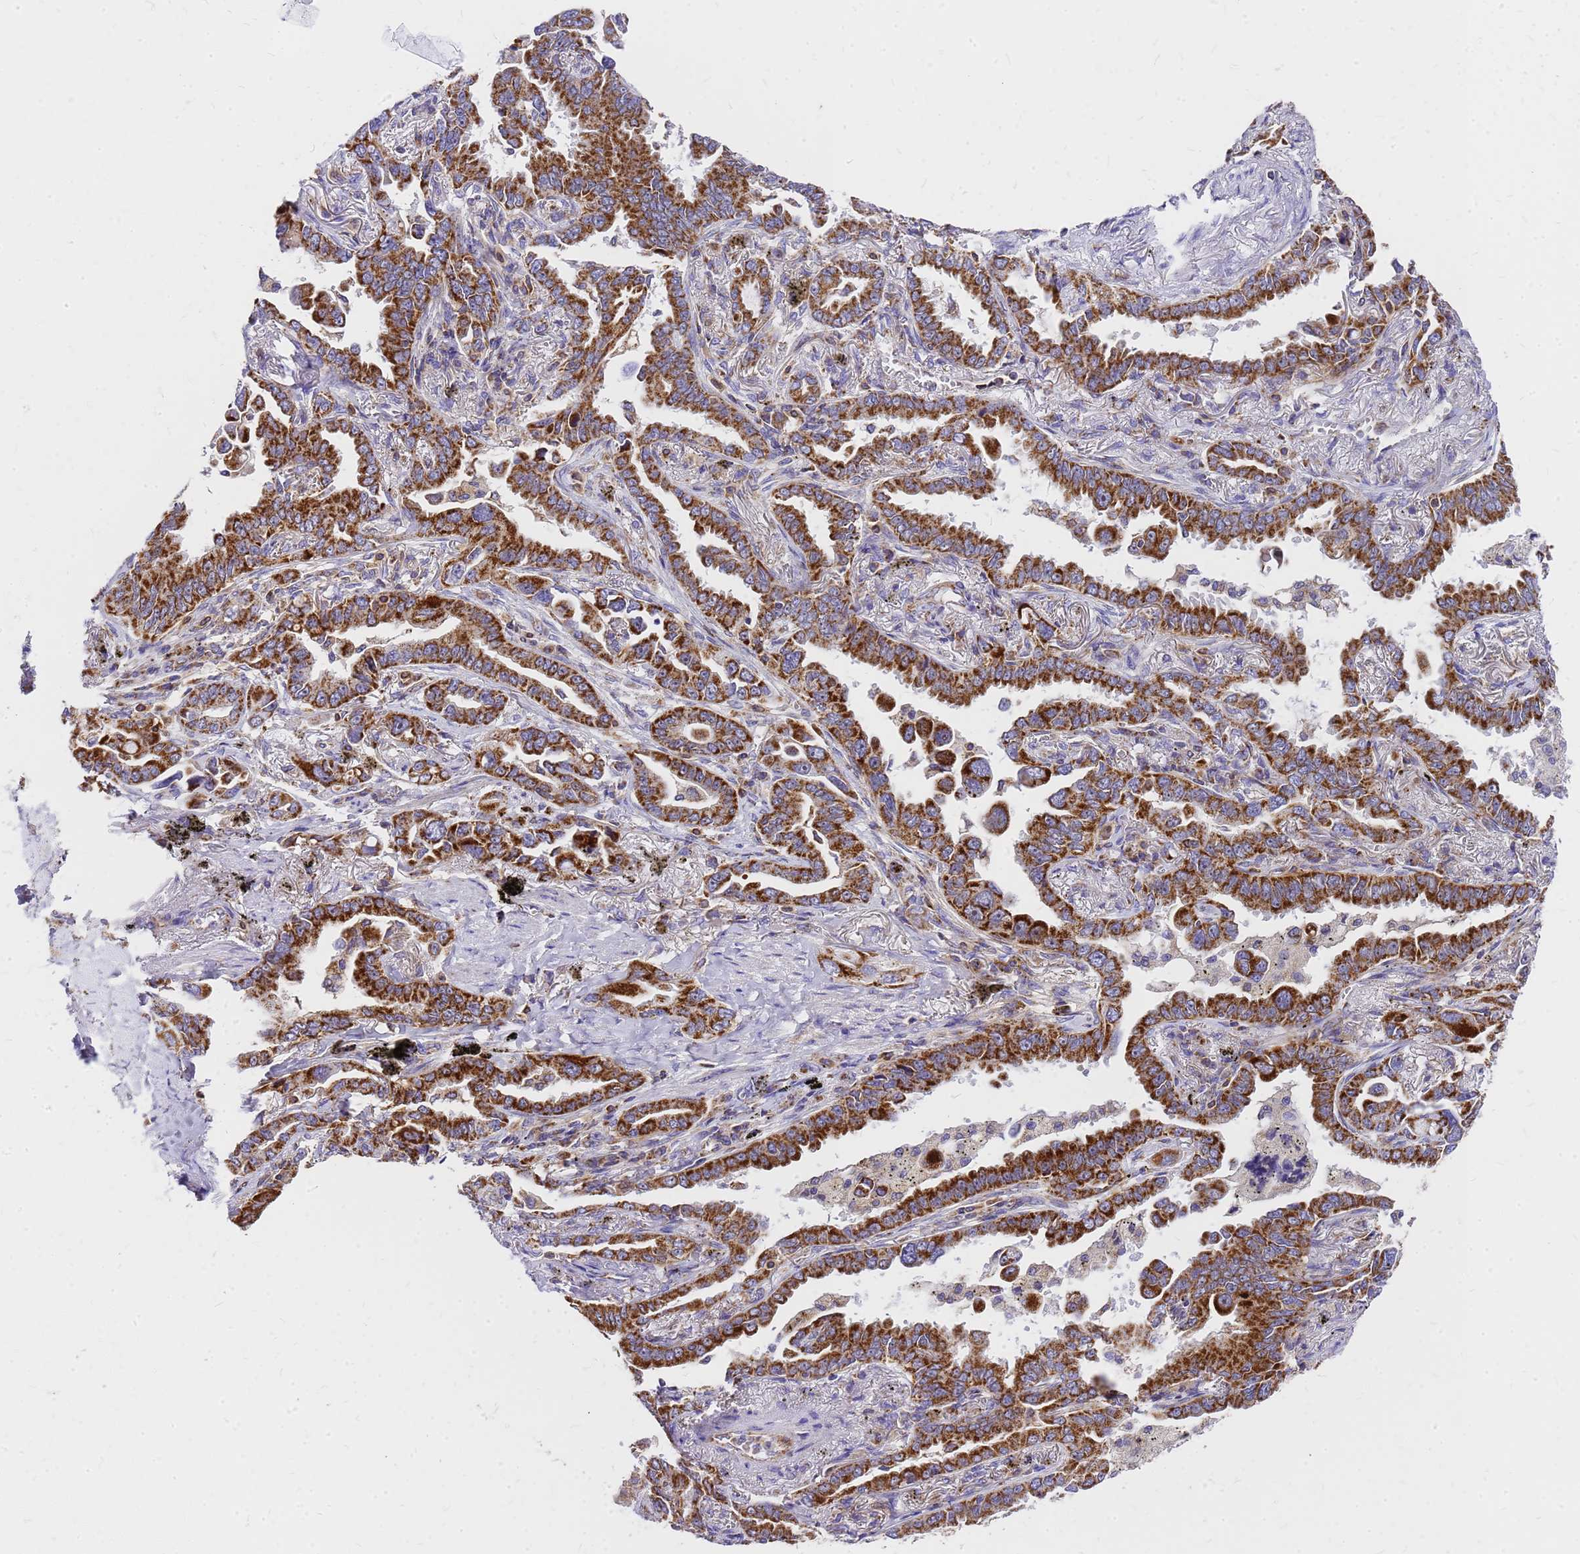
{"staining": {"intensity": "strong", "quantity": ">75%", "location": "cytoplasmic/membranous"}, "tissue": "lung cancer", "cell_type": "Tumor cells", "image_type": "cancer", "snomed": [{"axis": "morphology", "description": "Adenocarcinoma, NOS"}, {"axis": "topography", "description": "Lung"}], "caption": "About >75% of tumor cells in lung adenocarcinoma show strong cytoplasmic/membranous protein positivity as visualized by brown immunohistochemical staining.", "gene": "MRPS26", "patient": {"sex": "male", "age": 67}}